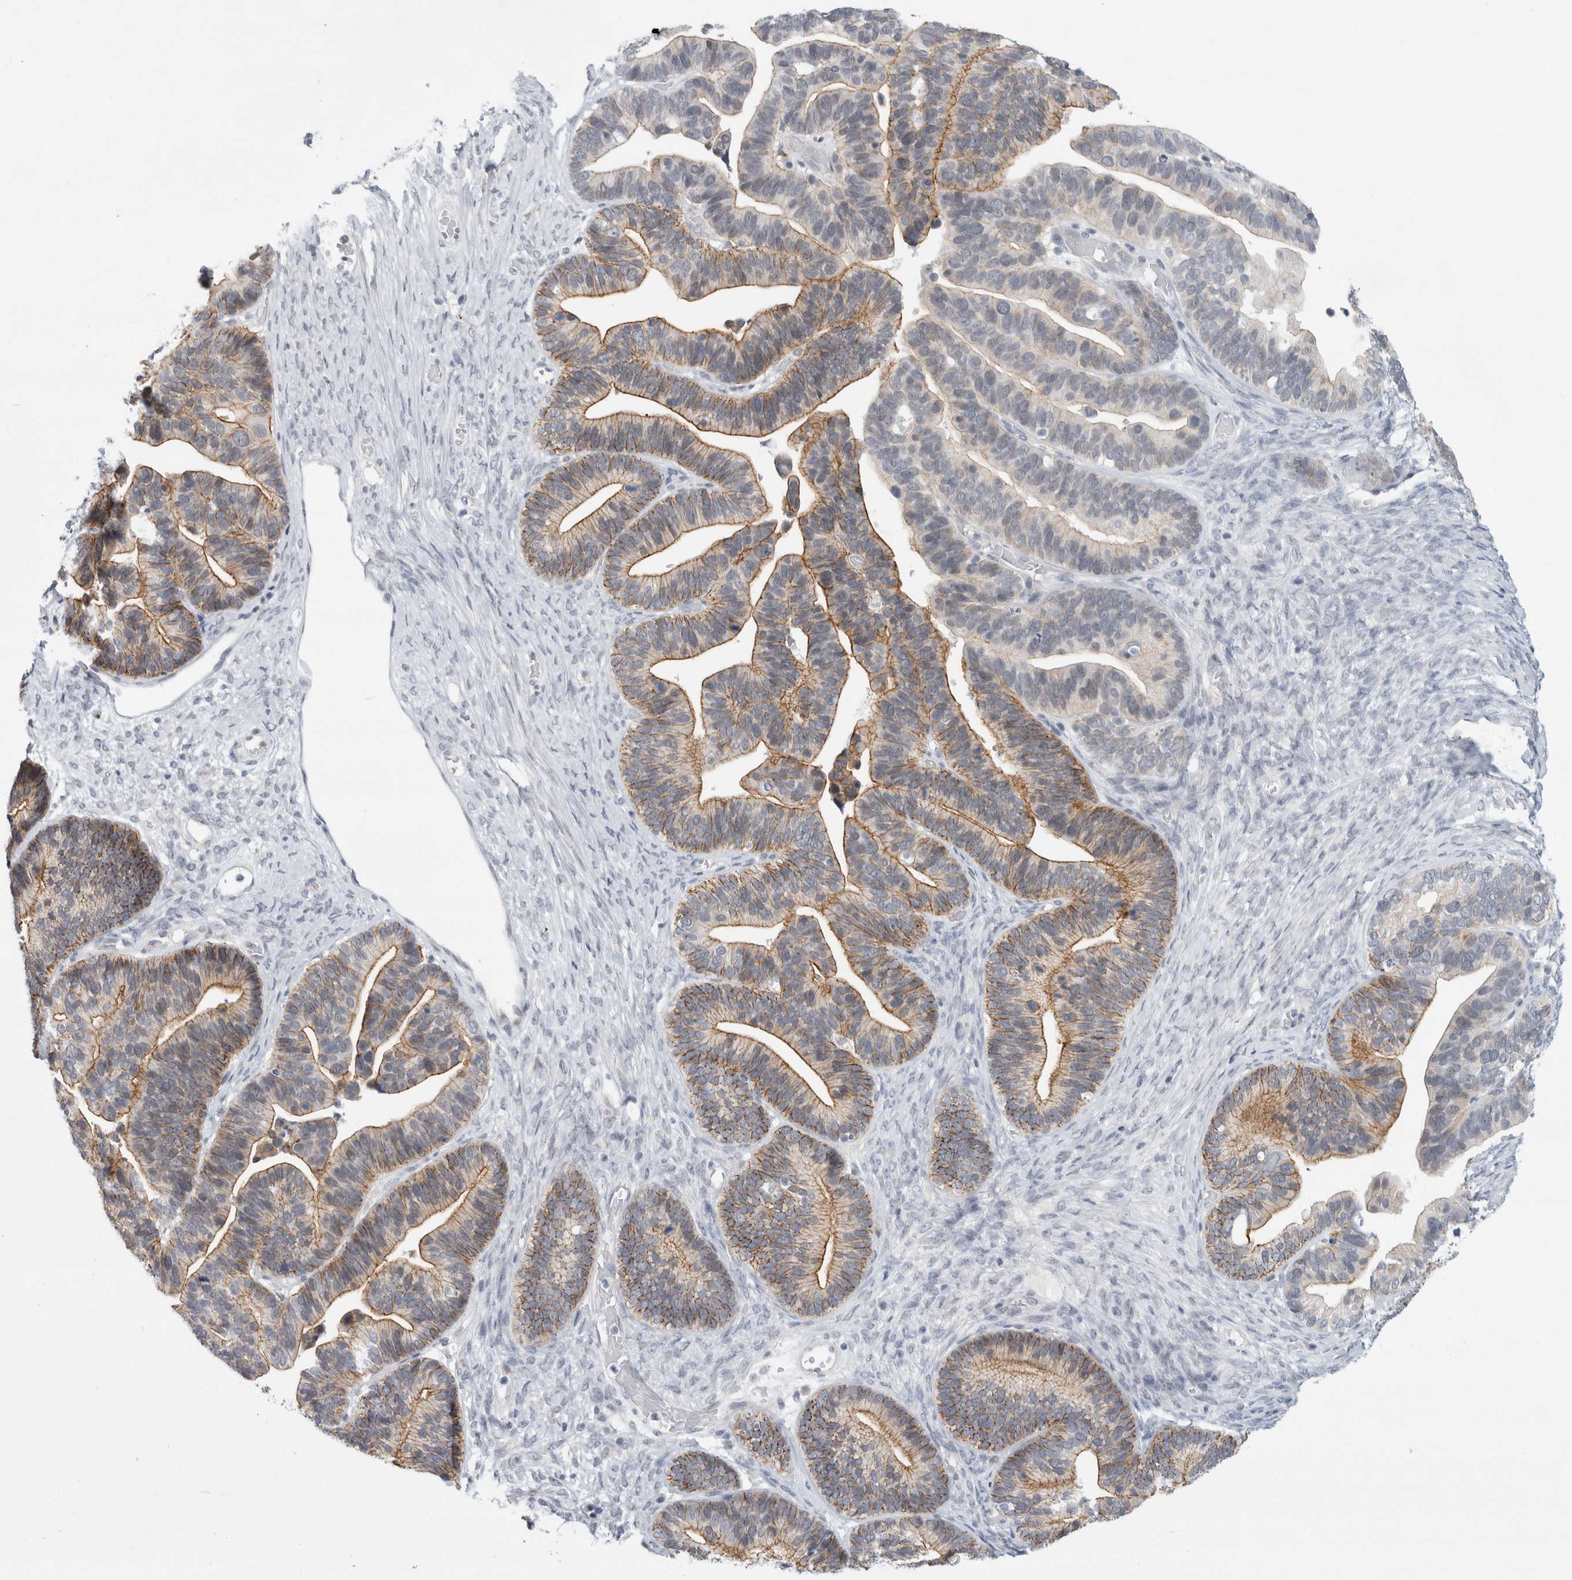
{"staining": {"intensity": "moderate", "quantity": "25%-75%", "location": "cytoplasmic/membranous"}, "tissue": "ovarian cancer", "cell_type": "Tumor cells", "image_type": "cancer", "snomed": [{"axis": "morphology", "description": "Cystadenocarcinoma, serous, NOS"}, {"axis": "topography", "description": "Ovary"}], "caption": "Ovarian cancer was stained to show a protein in brown. There is medium levels of moderate cytoplasmic/membranous staining in approximately 25%-75% of tumor cells. (Stains: DAB (3,3'-diaminobenzidine) in brown, nuclei in blue, Microscopy: brightfield microscopy at high magnification).", "gene": "NIPA1", "patient": {"sex": "female", "age": 56}}